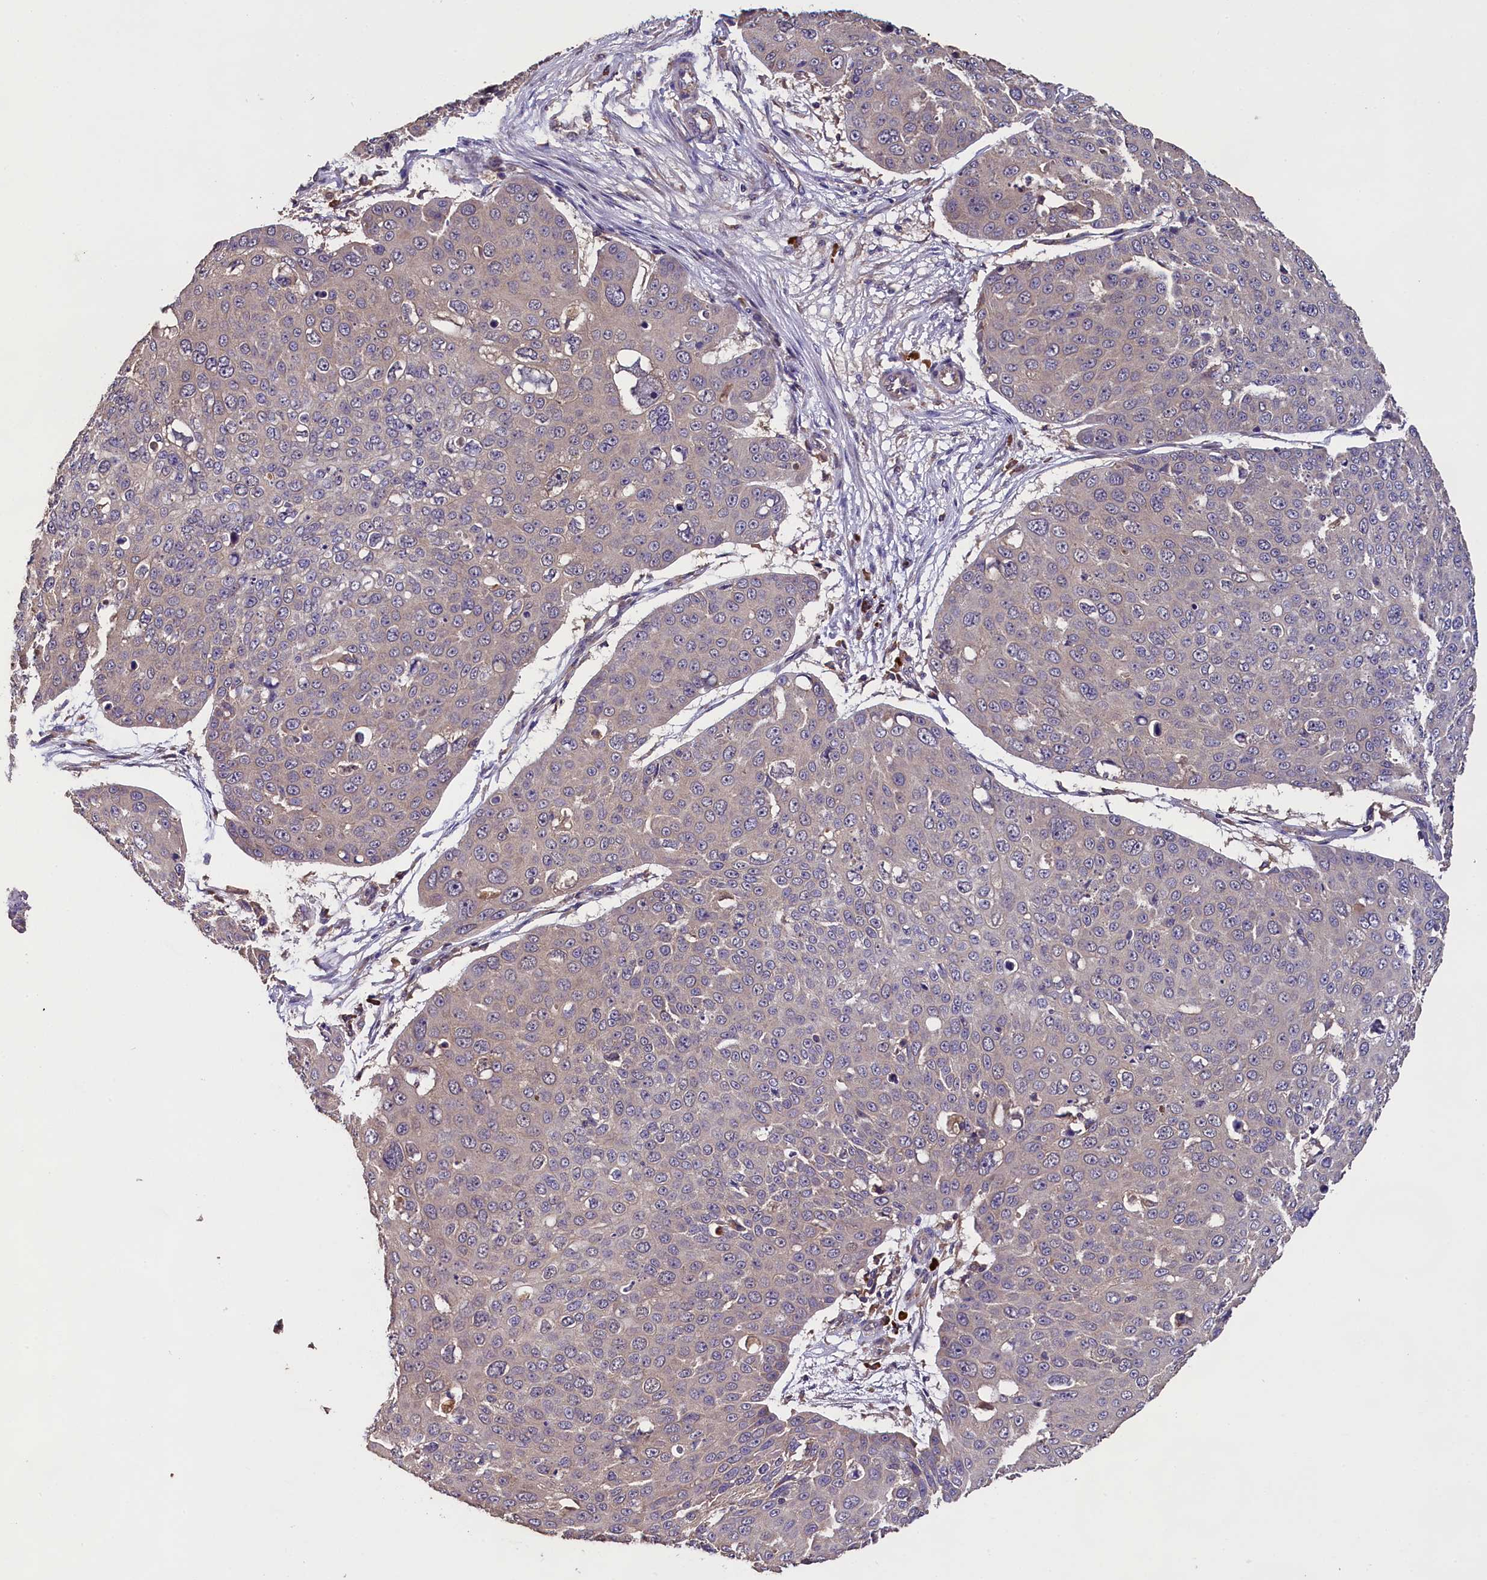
{"staining": {"intensity": "negative", "quantity": "none", "location": "none"}, "tissue": "skin cancer", "cell_type": "Tumor cells", "image_type": "cancer", "snomed": [{"axis": "morphology", "description": "Squamous cell carcinoma, NOS"}, {"axis": "topography", "description": "Skin"}], "caption": "The IHC micrograph has no significant staining in tumor cells of skin cancer (squamous cell carcinoma) tissue.", "gene": "ENKD1", "patient": {"sex": "male", "age": 71}}